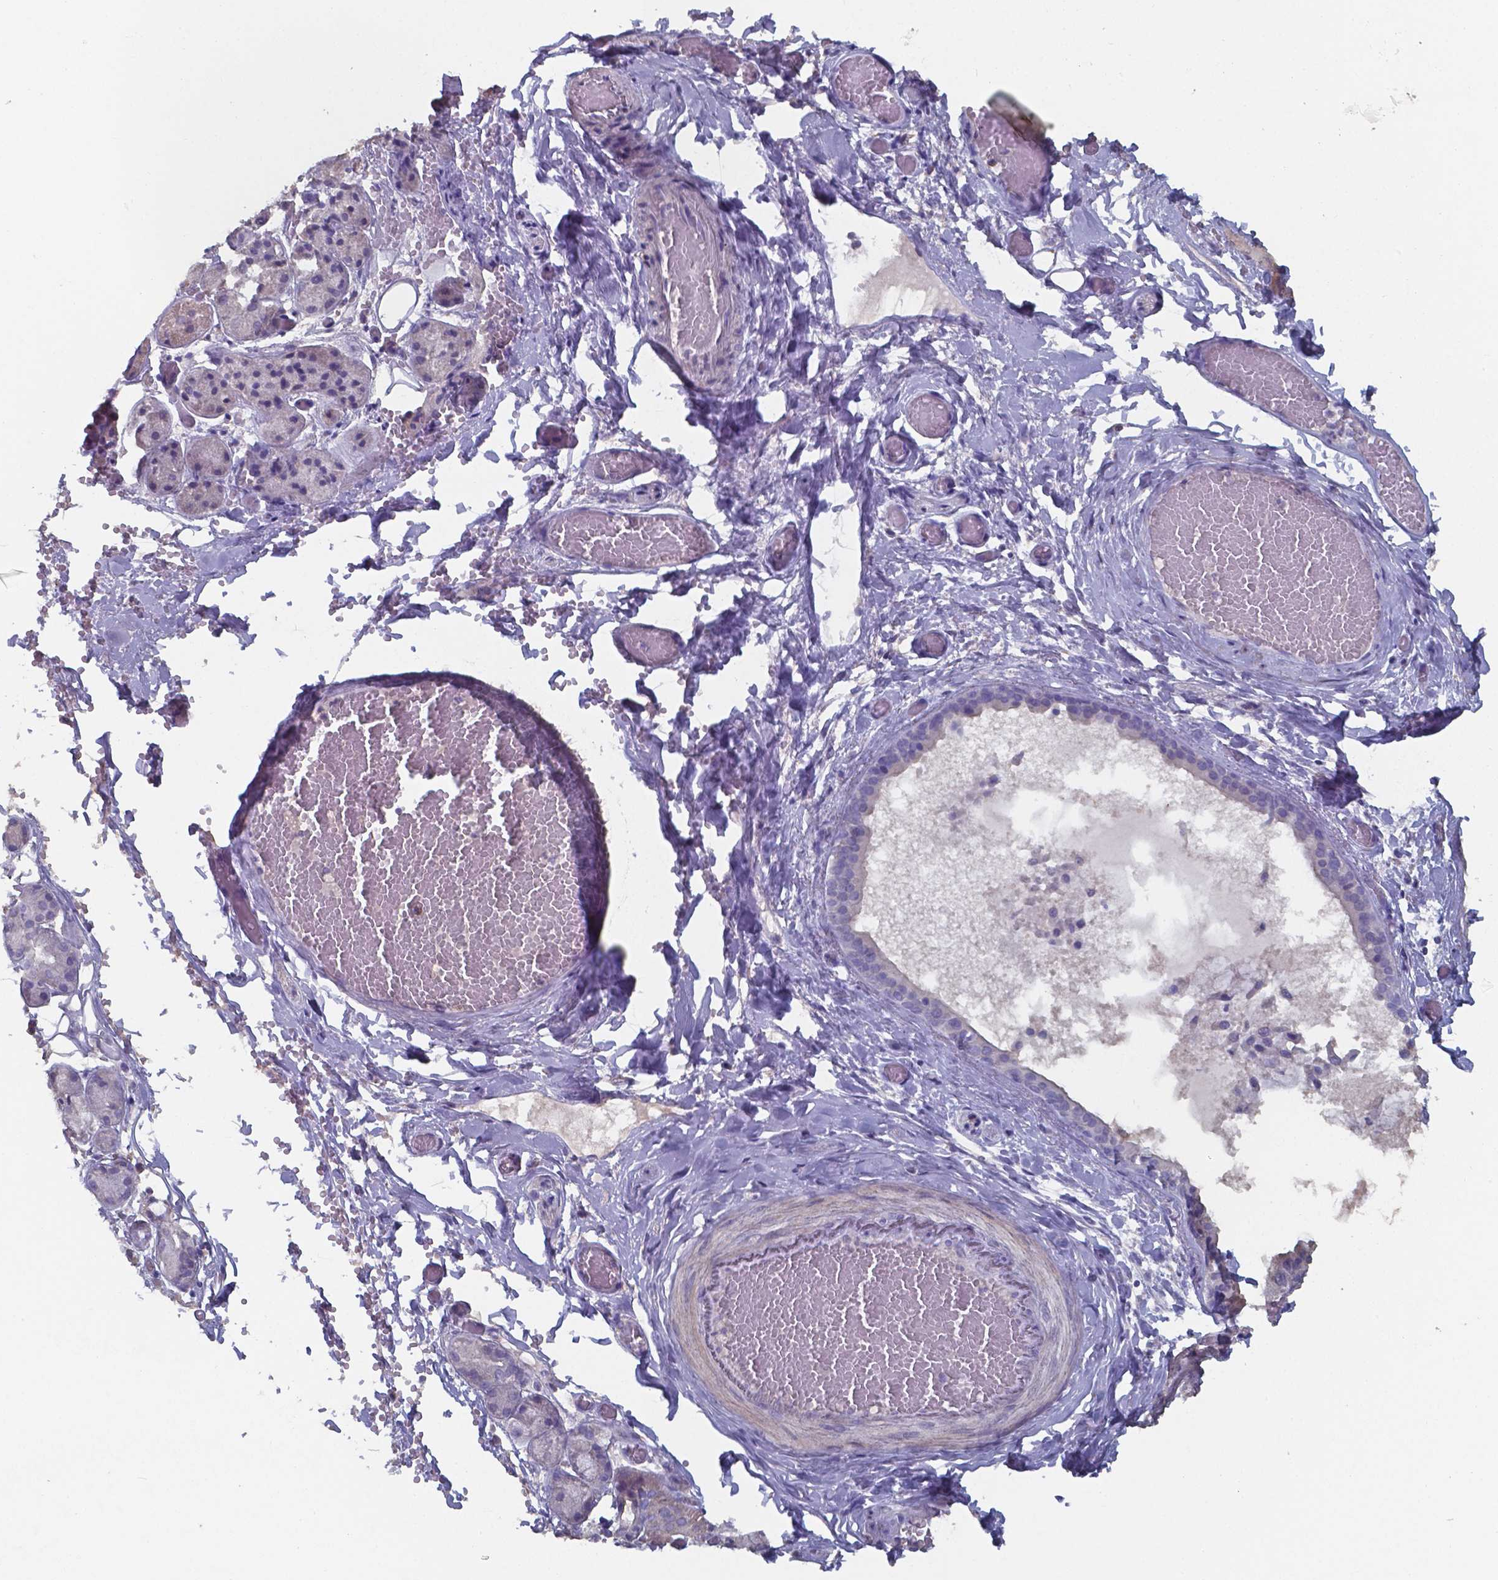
{"staining": {"intensity": "negative", "quantity": "none", "location": "none"}, "tissue": "salivary gland", "cell_type": "Glandular cells", "image_type": "normal", "snomed": [{"axis": "morphology", "description": "Normal tissue, NOS"}, {"axis": "topography", "description": "Salivary gland"}, {"axis": "topography", "description": "Peripheral nerve tissue"}], "caption": "Micrograph shows no protein positivity in glandular cells of unremarkable salivary gland.", "gene": "FOXJ1", "patient": {"sex": "male", "age": 71}}